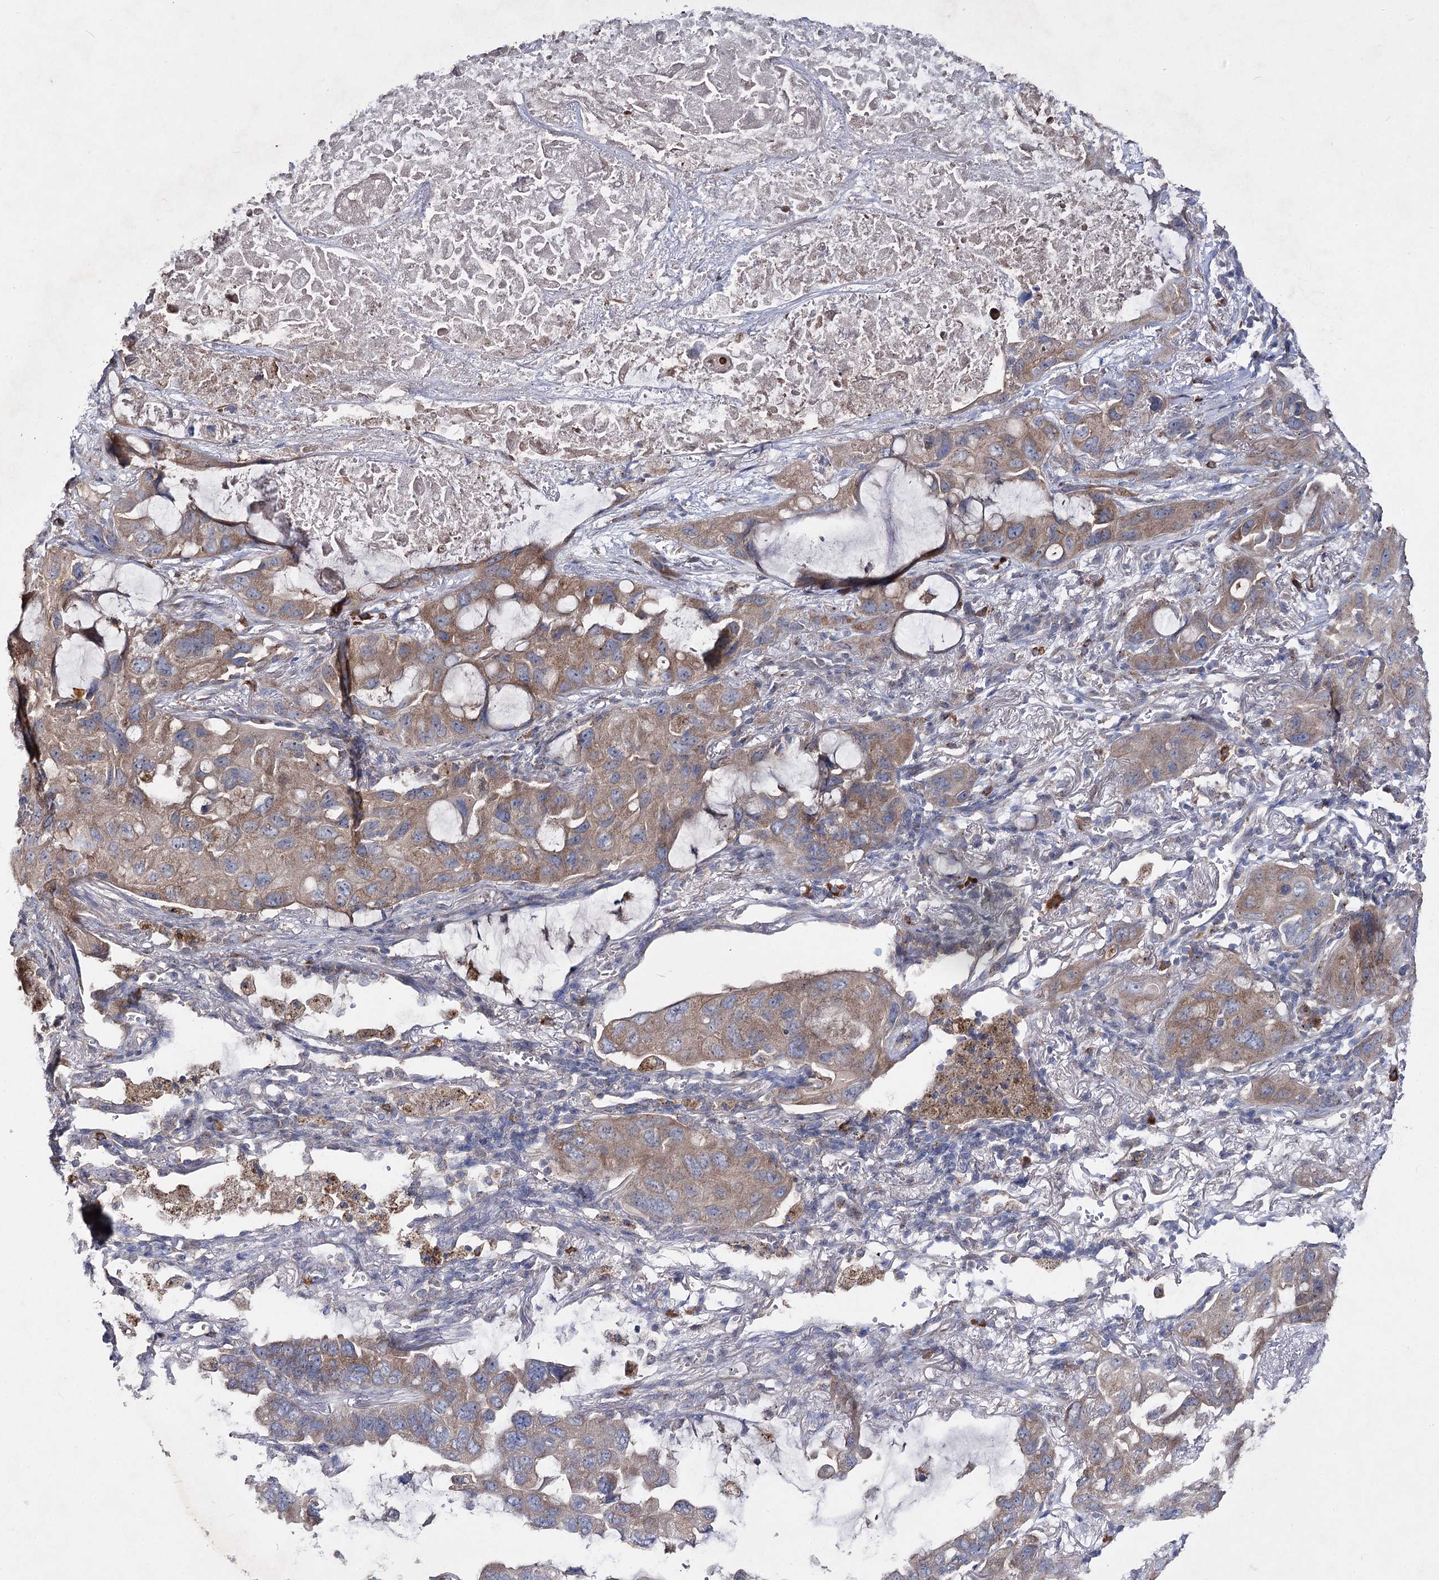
{"staining": {"intensity": "moderate", "quantity": ">75%", "location": "cytoplasmic/membranous"}, "tissue": "lung cancer", "cell_type": "Tumor cells", "image_type": "cancer", "snomed": [{"axis": "morphology", "description": "Squamous cell carcinoma, NOS"}, {"axis": "topography", "description": "Lung"}], "caption": "Immunohistochemical staining of lung cancer exhibits medium levels of moderate cytoplasmic/membranous expression in approximately >75% of tumor cells.", "gene": "IL1RAP", "patient": {"sex": "female", "age": 73}}